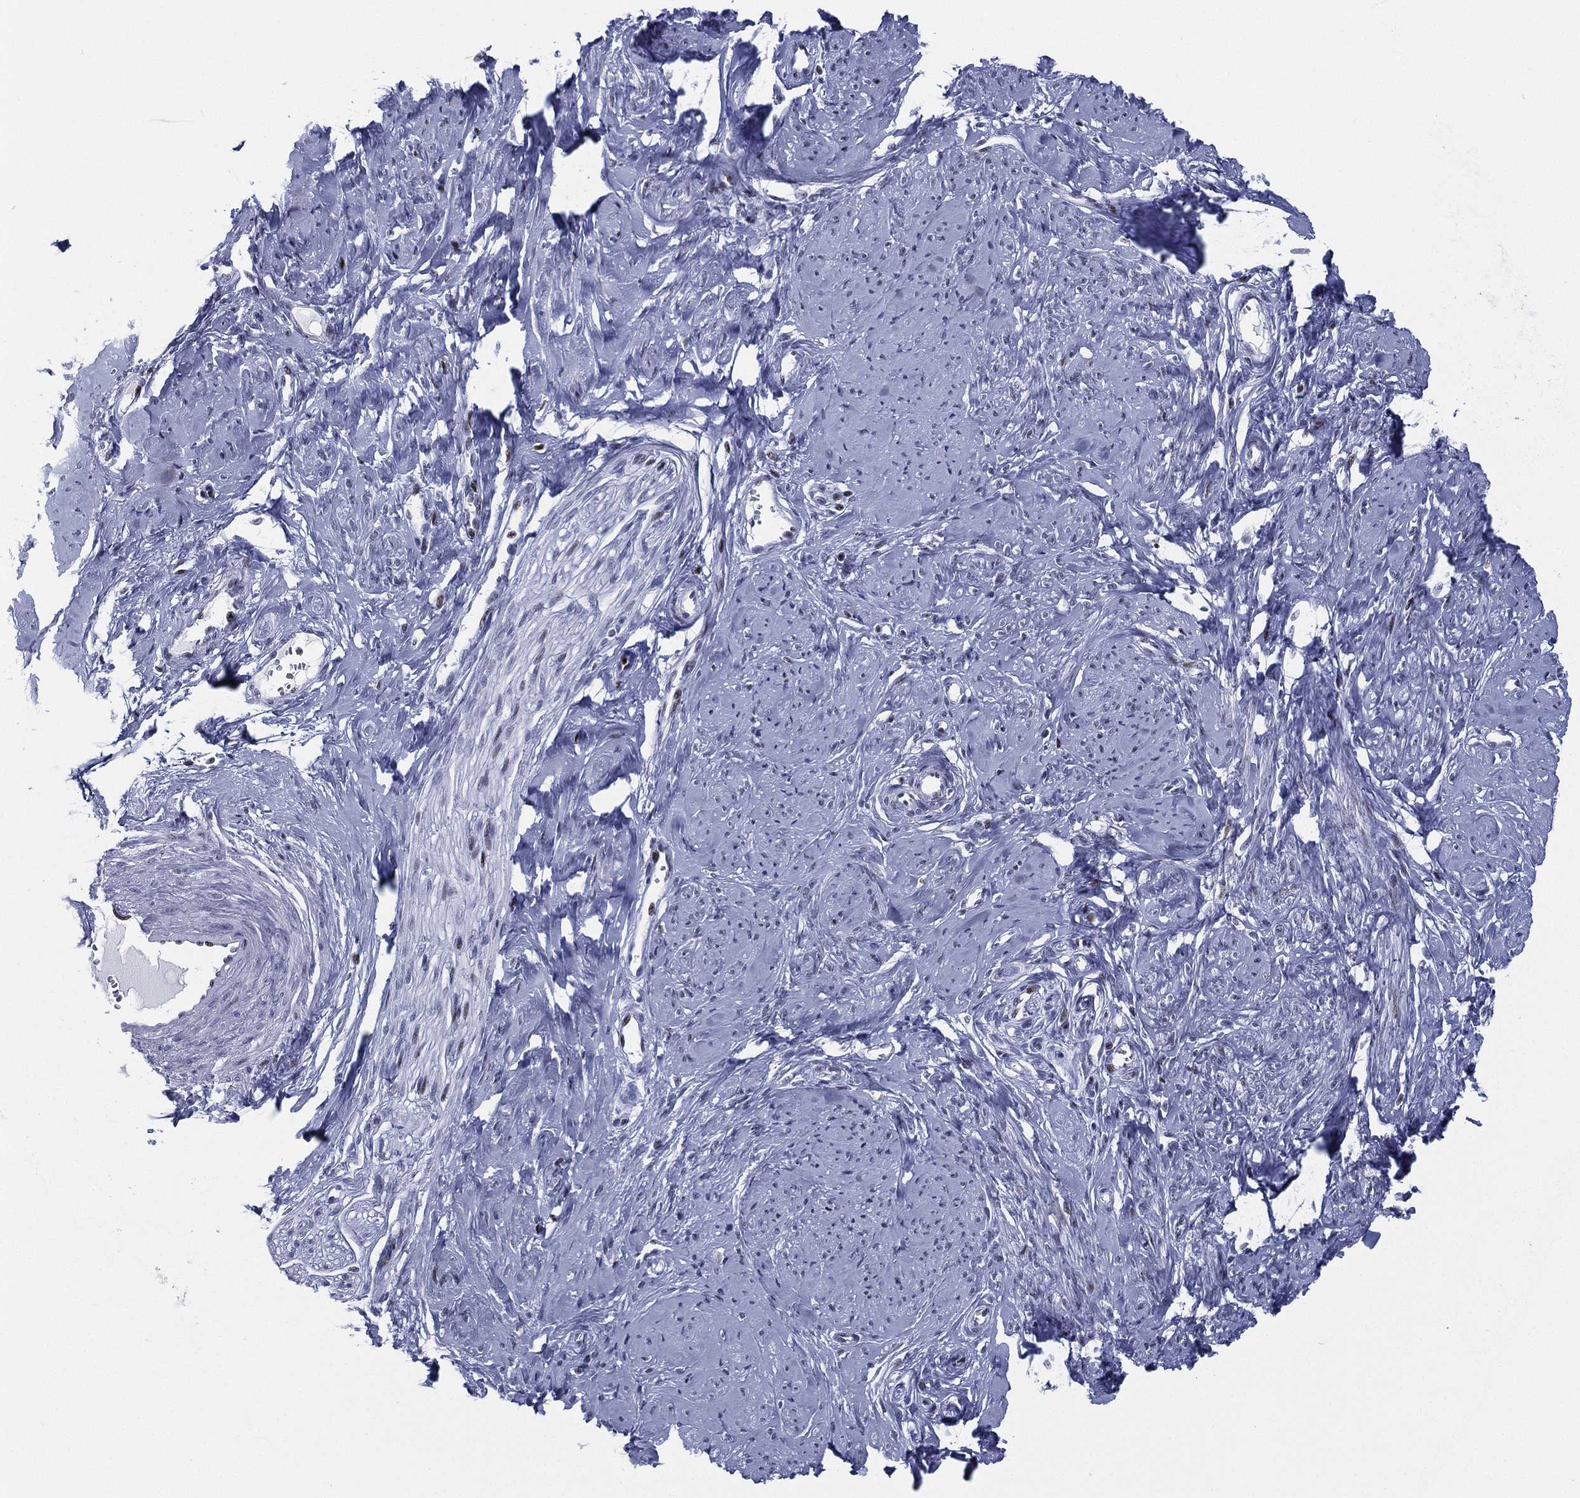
{"staining": {"intensity": "moderate", "quantity": ">75%", "location": "nuclear"}, "tissue": "smooth muscle", "cell_type": "Smooth muscle cells", "image_type": "normal", "snomed": [{"axis": "morphology", "description": "Normal tissue, NOS"}, {"axis": "topography", "description": "Smooth muscle"}], "caption": "Immunohistochemical staining of unremarkable human smooth muscle demonstrates medium levels of moderate nuclear staining in about >75% of smooth muscle cells. Using DAB (brown) and hematoxylin (blue) stains, captured at high magnification using brightfield microscopy.", "gene": "CYB561D2", "patient": {"sex": "female", "age": 48}}